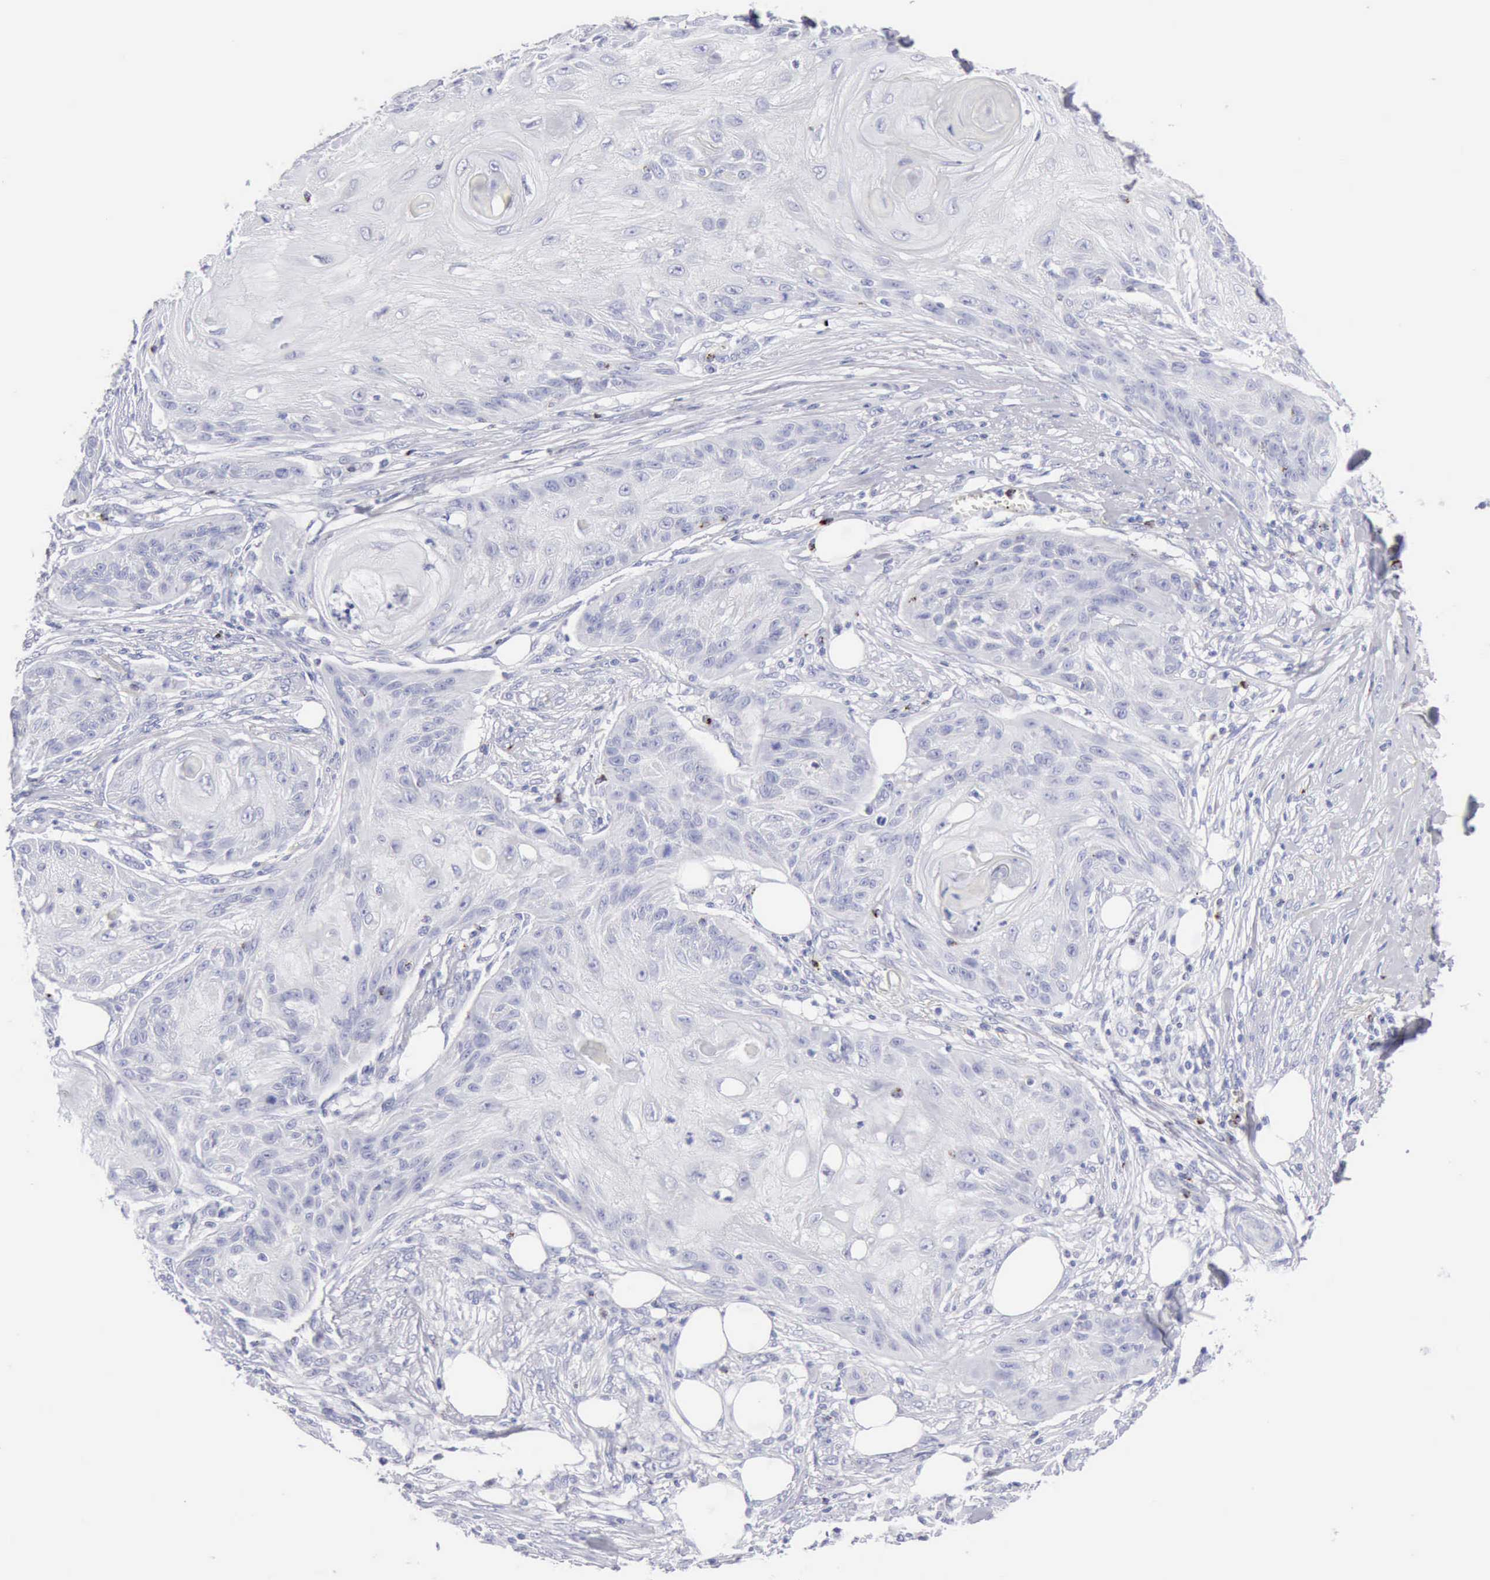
{"staining": {"intensity": "negative", "quantity": "none", "location": "none"}, "tissue": "skin cancer", "cell_type": "Tumor cells", "image_type": "cancer", "snomed": [{"axis": "morphology", "description": "Squamous cell carcinoma, NOS"}, {"axis": "topography", "description": "Skin"}], "caption": "Immunohistochemical staining of skin cancer reveals no significant positivity in tumor cells.", "gene": "GZMB", "patient": {"sex": "female", "age": 88}}